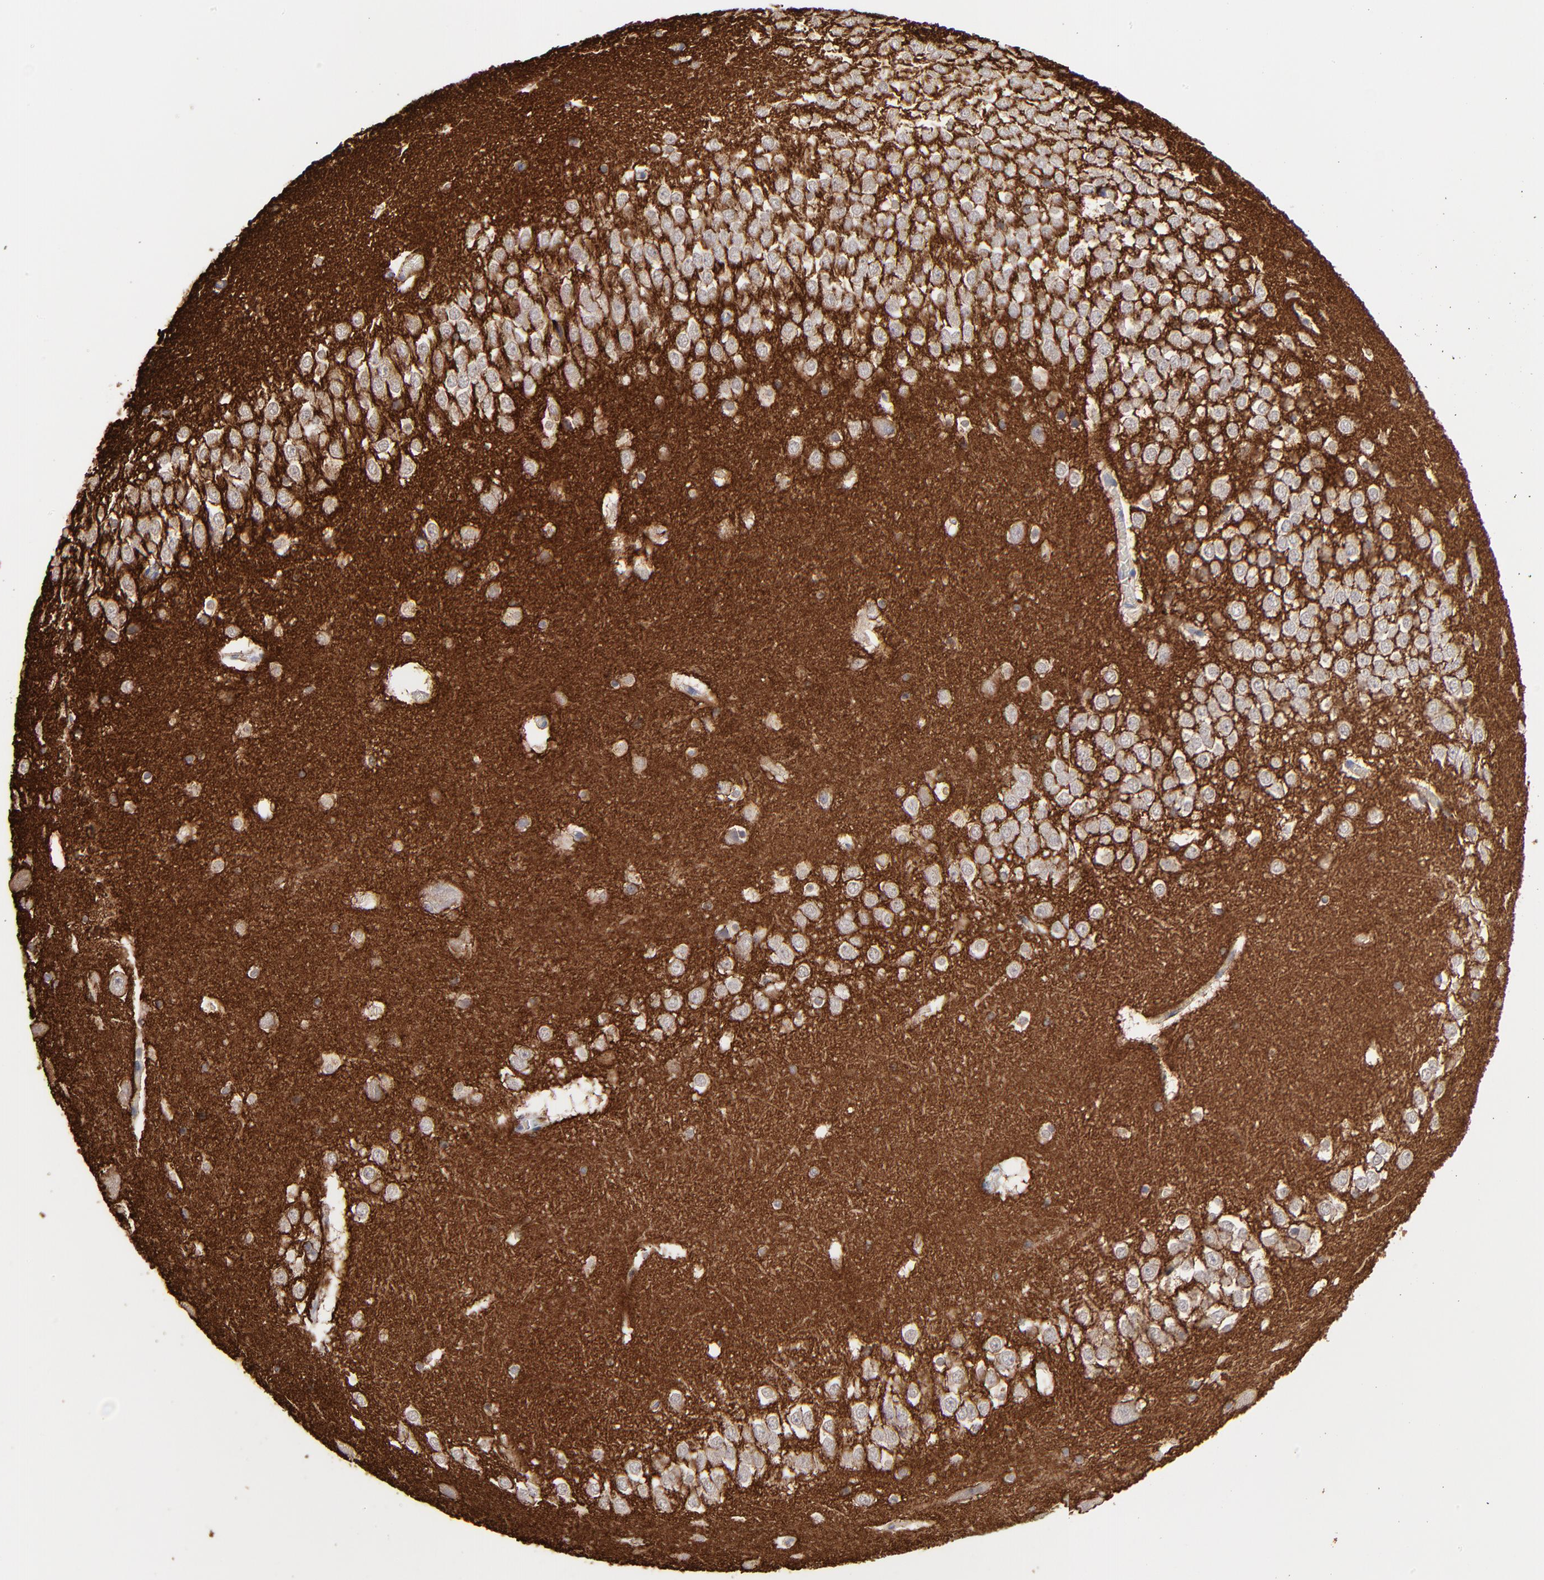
{"staining": {"intensity": "weak", "quantity": "25%-75%", "location": "cytoplasmic/membranous"}, "tissue": "hippocampus", "cell_type": "Neuronal cells", "image_type": "normal", "snomed": [{"axis": "morphology", "description": "Normal tissue, NOS"}, {"axis": "topography", "description": "Hippocampus"}], "caption": "Hippocampus stained with DAB immunohistochemistry (IHC) demonstrates low levels of weak cytoplasmic/membranous positivity in approximately 25%-75% of neuronal cells. (Brightfield microscopy of DAB IHC at high magnification).", "gene": "GPM6B", "patient": {"sex": "male", "age": 45}}